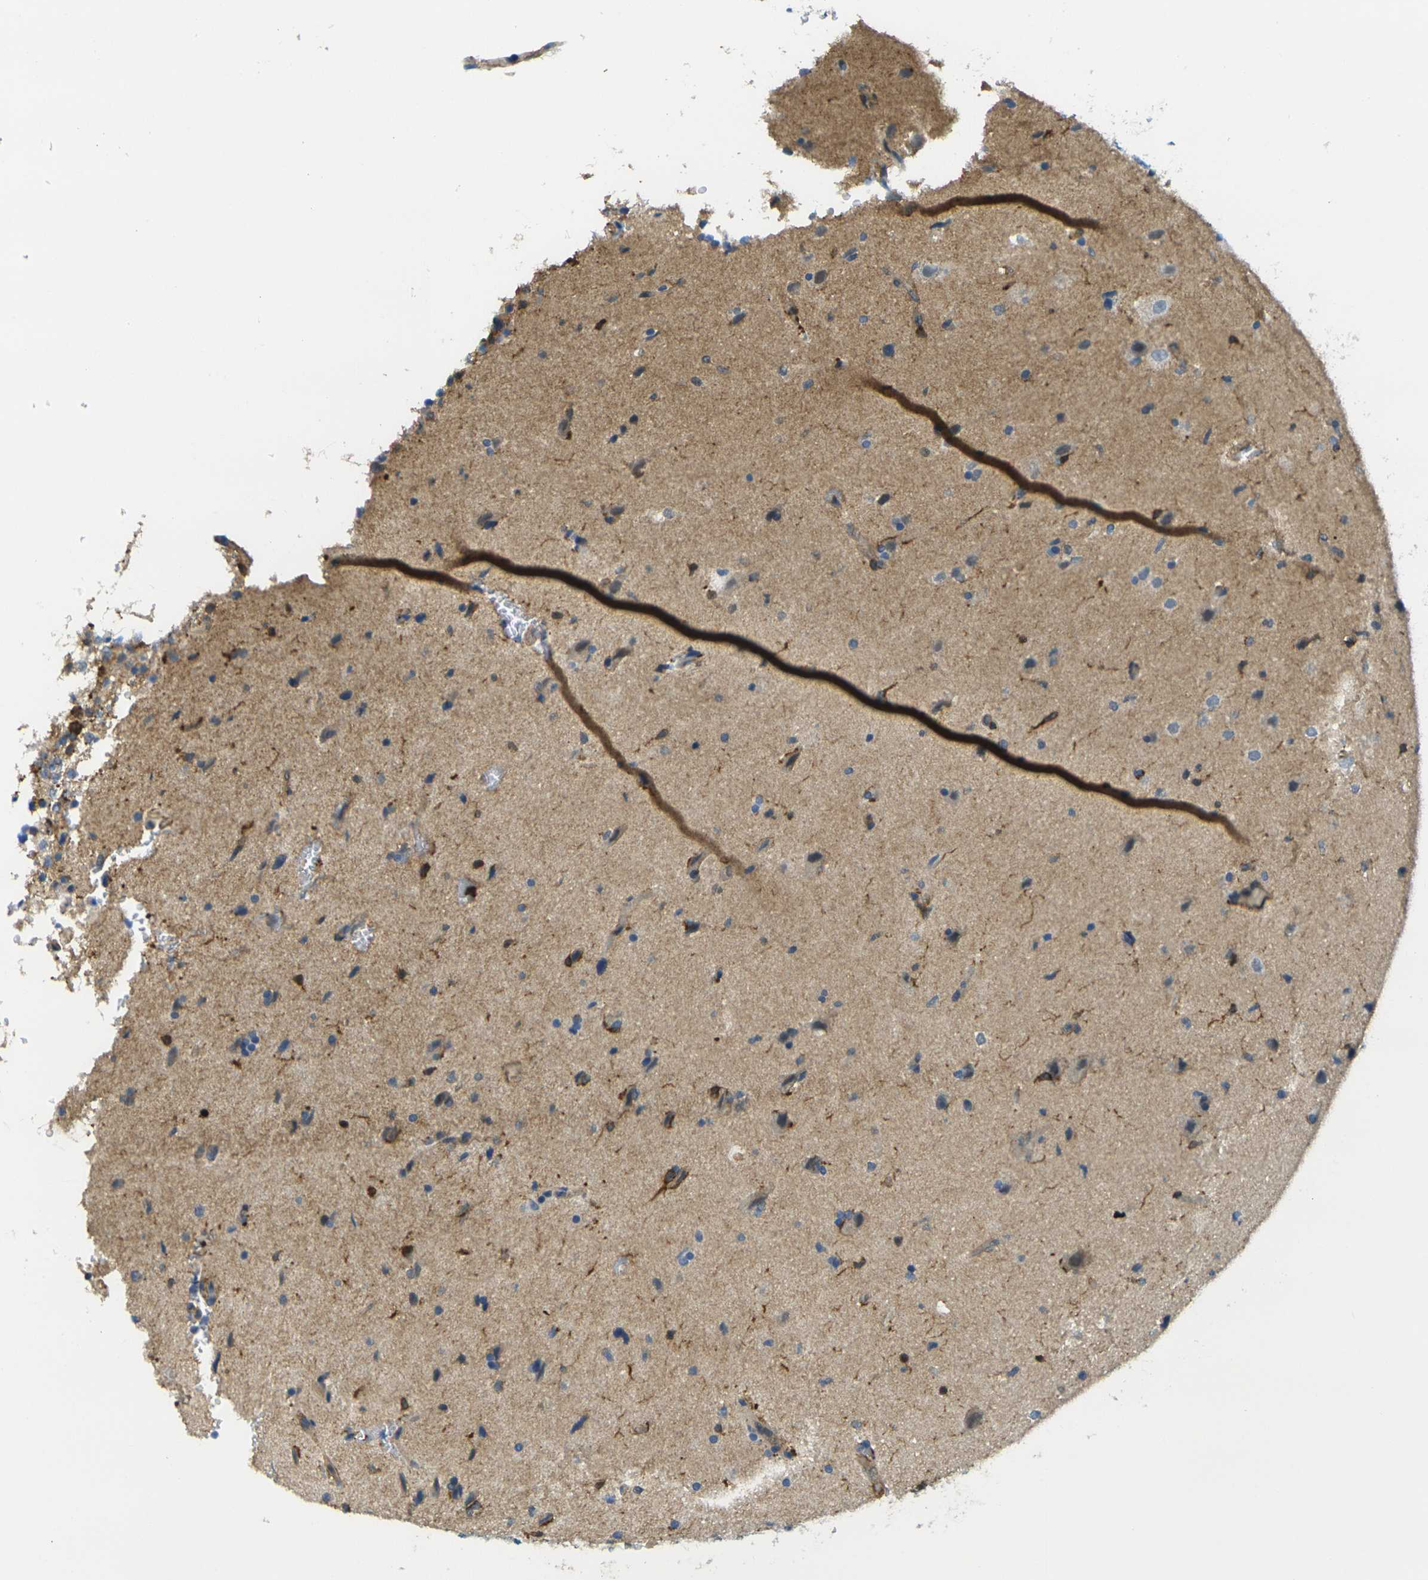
{"staining": {"intensity": "weak", "quantity": "<25%", "location": "cytoplasmic/membranous"}, "tissue": "glioma", "cell_type": "Tumor cells", "image_type": "cancer", "snomed": [{"axis": "morphology", "description": "Glioma, malignant, Low grade"}, {"axis": "topography", "description": "Brain"}], "caption": "Image shows no significant protein positivity in tumor cells of malignant low-grade glioma.", "gene": "LASP1", "patient": {"sex": "female", "age": 37}}